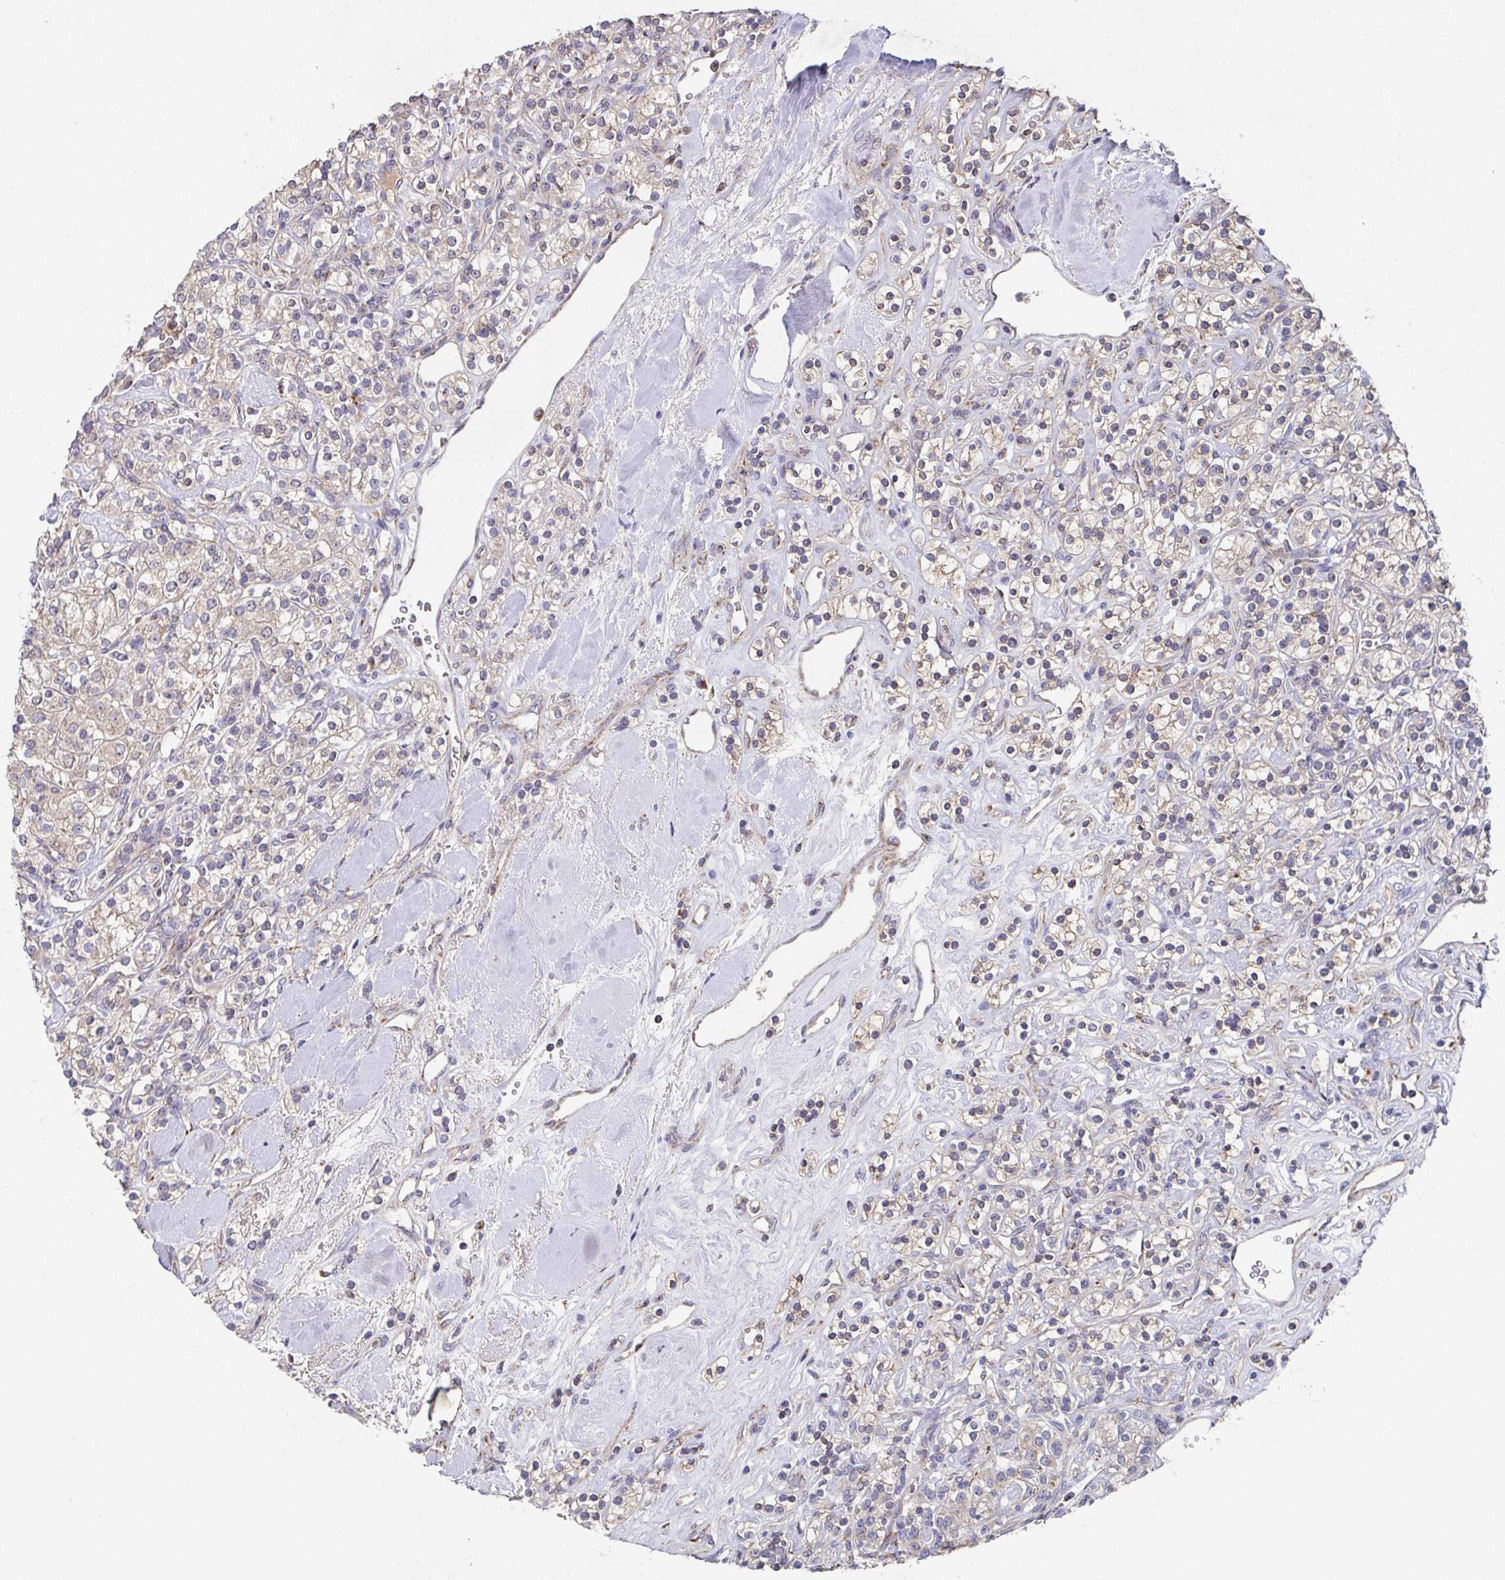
{"staining": {"intensity": "negative", "quantity": "none", "location": "none"}, "tissue": "renal cancer", "cell_type": "Tumor cells", "image_type": "cancer", "snomed": [{"axis": "morphology", "description": "Adenocarcinoma, NOS"}, {"axis": "topography", "description": "Kidney"}], "caption": "Immunohistochemistry histopathology image of renal cancer stained for a protein (brown), which displays no expression in tumor cells.", "gene": "MT-ND3", "patient": {"sex": "male", "age": 77}}